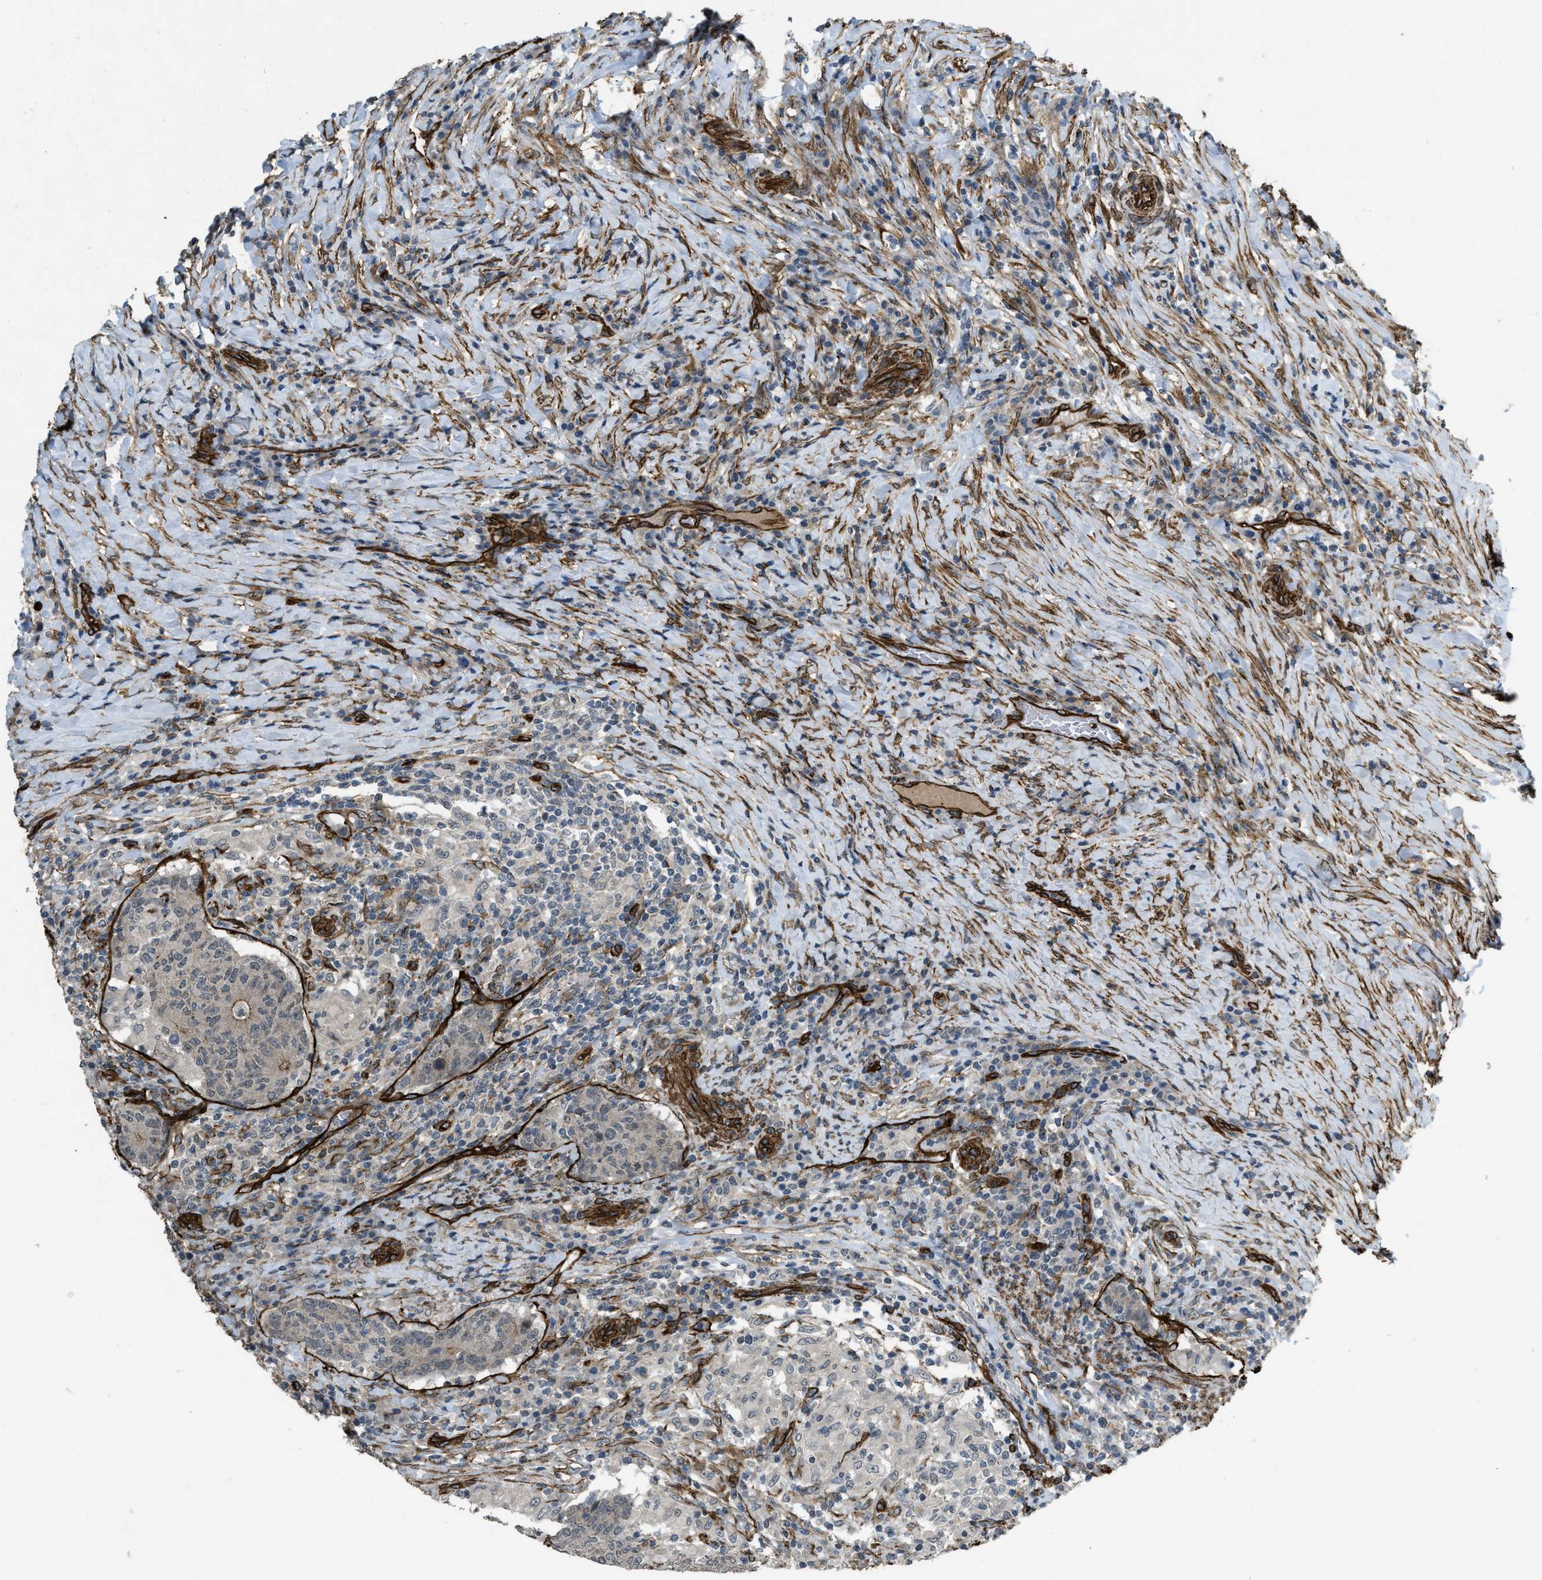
{"staining": {"intensity": "moderate", "quantity": "<25%", "location": "cytoplasmic/membranous"}, "tissue": "colorectal cancer", "cell_type": "Tumor cells", "image_type": "cancer", "snomed": [{"axis": "morphology", "description": "Normal tissue, NOS"}, {"axis": "morphology", "description": "Adenocarcinoma, NOS"}, {"axis": "topography", "description": "Colon"}], "caption": "Colorectal cancer (adenocarcinoma) tissue demonstrates moderate cytoplasmic/membranous staining in about <25% of tumor cells, visualized by immunohistochemistry.", "gene": "NMB", "patient": {"sex": "female", "age": 75}}